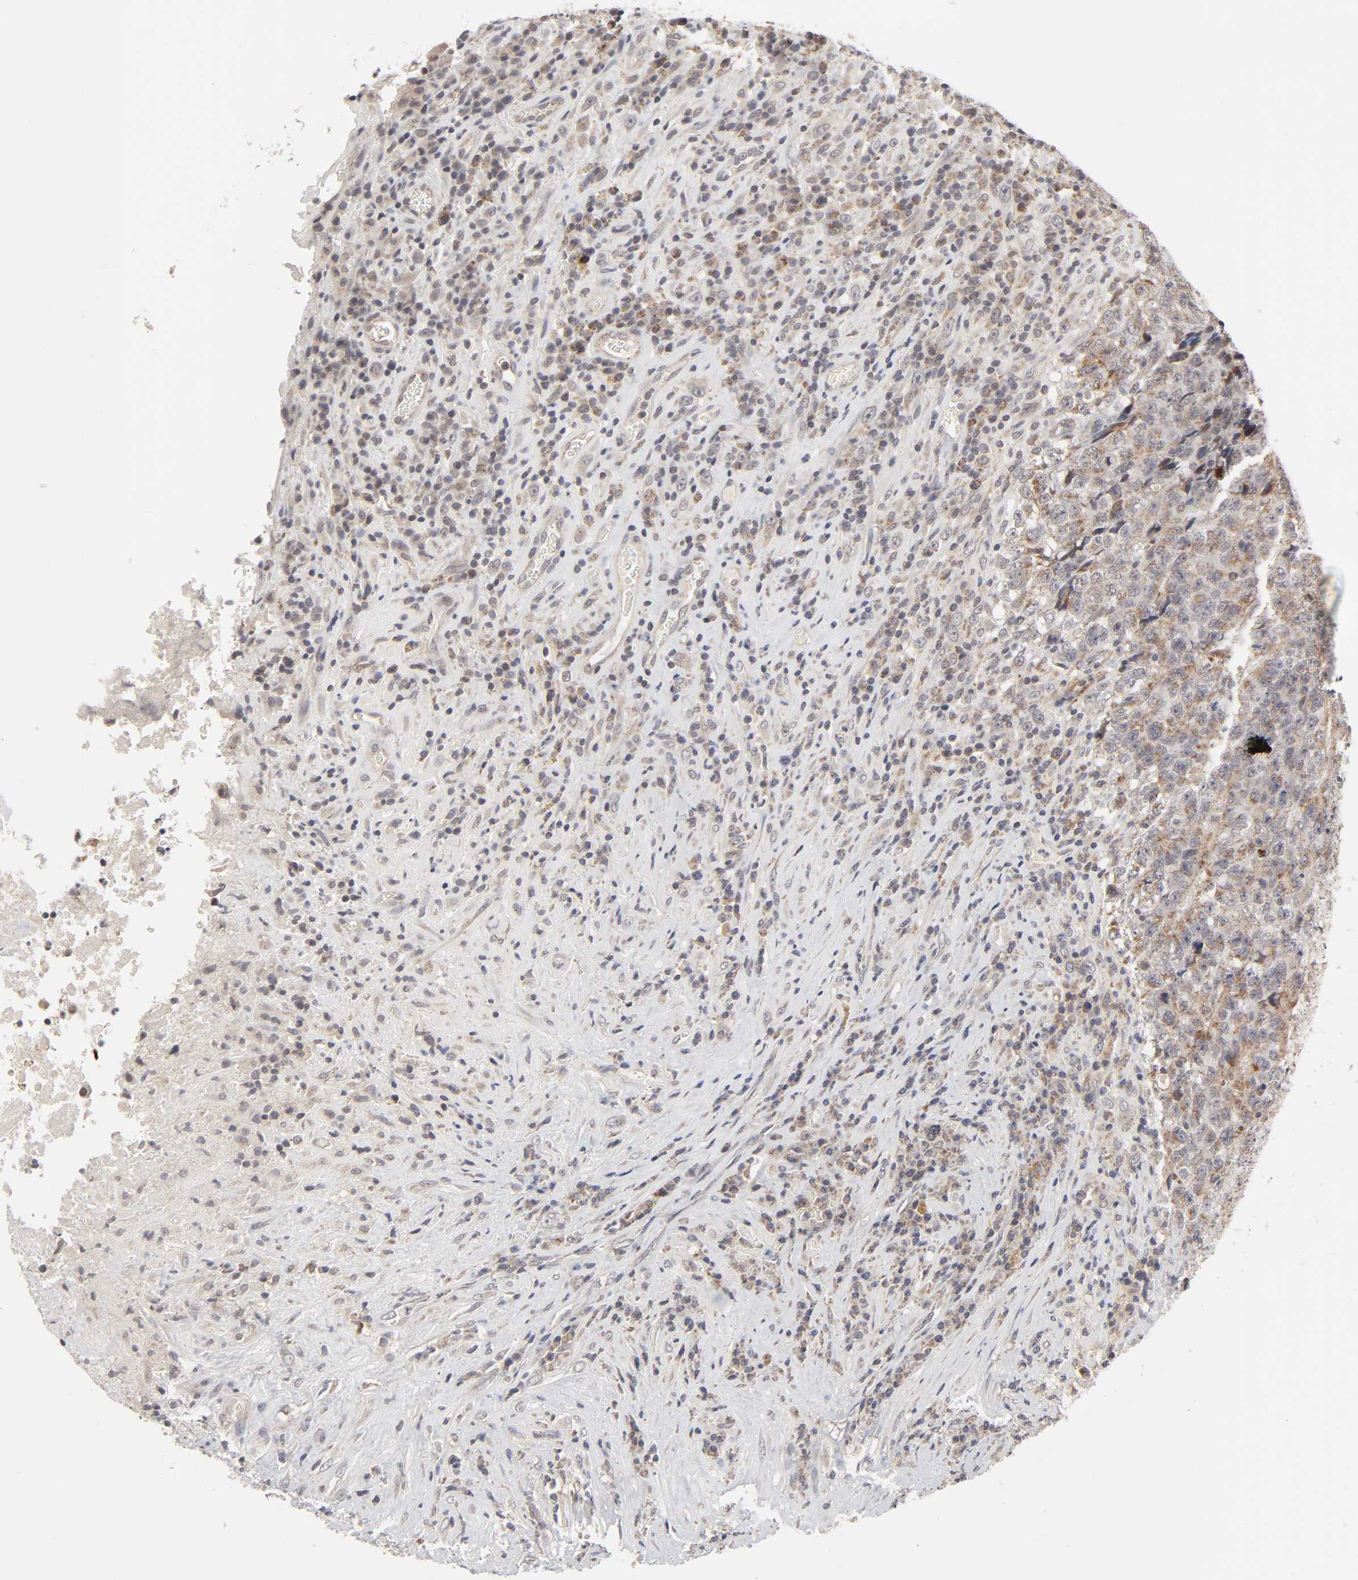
{"staining": {"intensity": "moderate", "quantity": ">75%", "location": "cytoplasmic/membranous"}, "tissue": "testis cancer", "cell_type": "Tumor cells", "image_type": "cancer", "snomed": [{"axis": "morphology", "description": "Necrosis, NOS"}, {"axis": "morphology", "description": "Carcinoma, Embryonal, NOS"}, {"axis": "topography", "description": "Testis"}], "caption": "Immunohistochemical staining of human testis cancer shows moderate cytoplasmic/membranous protein positivity in approximately >75% of tumor cells.", "gene": "AUH", "patient": {"sex": "male", "age": 19}}